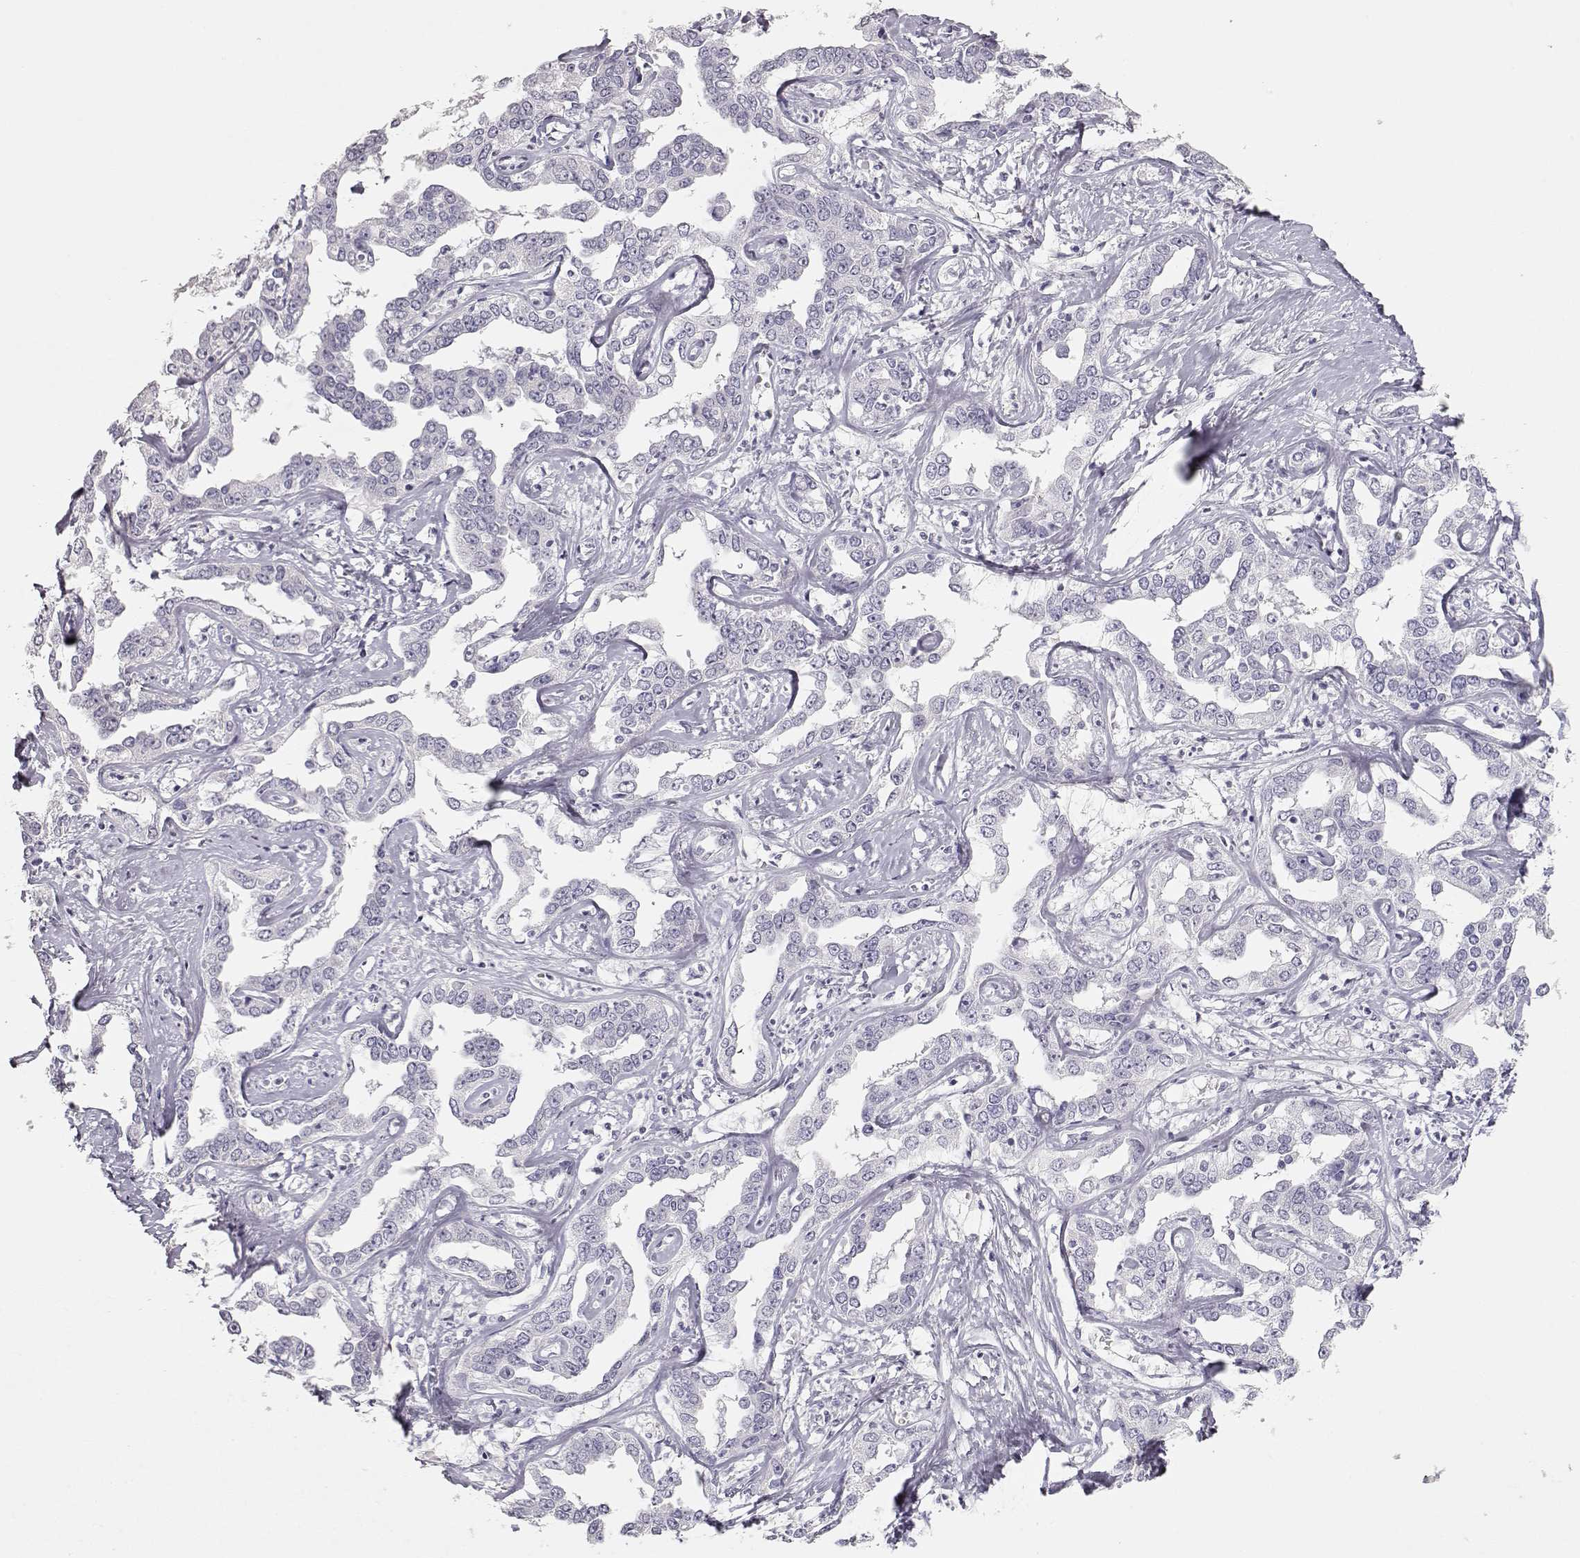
{"staining": {"intensity": "negative", "quantity": "none", "location": "none"}, "tissue": "liver cancer", "cell_type": "Tumor cells", "image_type": "cancer", "snomed": [{"axis": "morphology", "description": "Cholangiocarcinoma"}, {"axis": "topography", "description": "Liver"}], "caption": "Liver cancer was stained to show a protein in brown. There is no significant staining in tumor cells.", "gene": "TKTL1", "patient": {"sex": "male", "age": 59}}